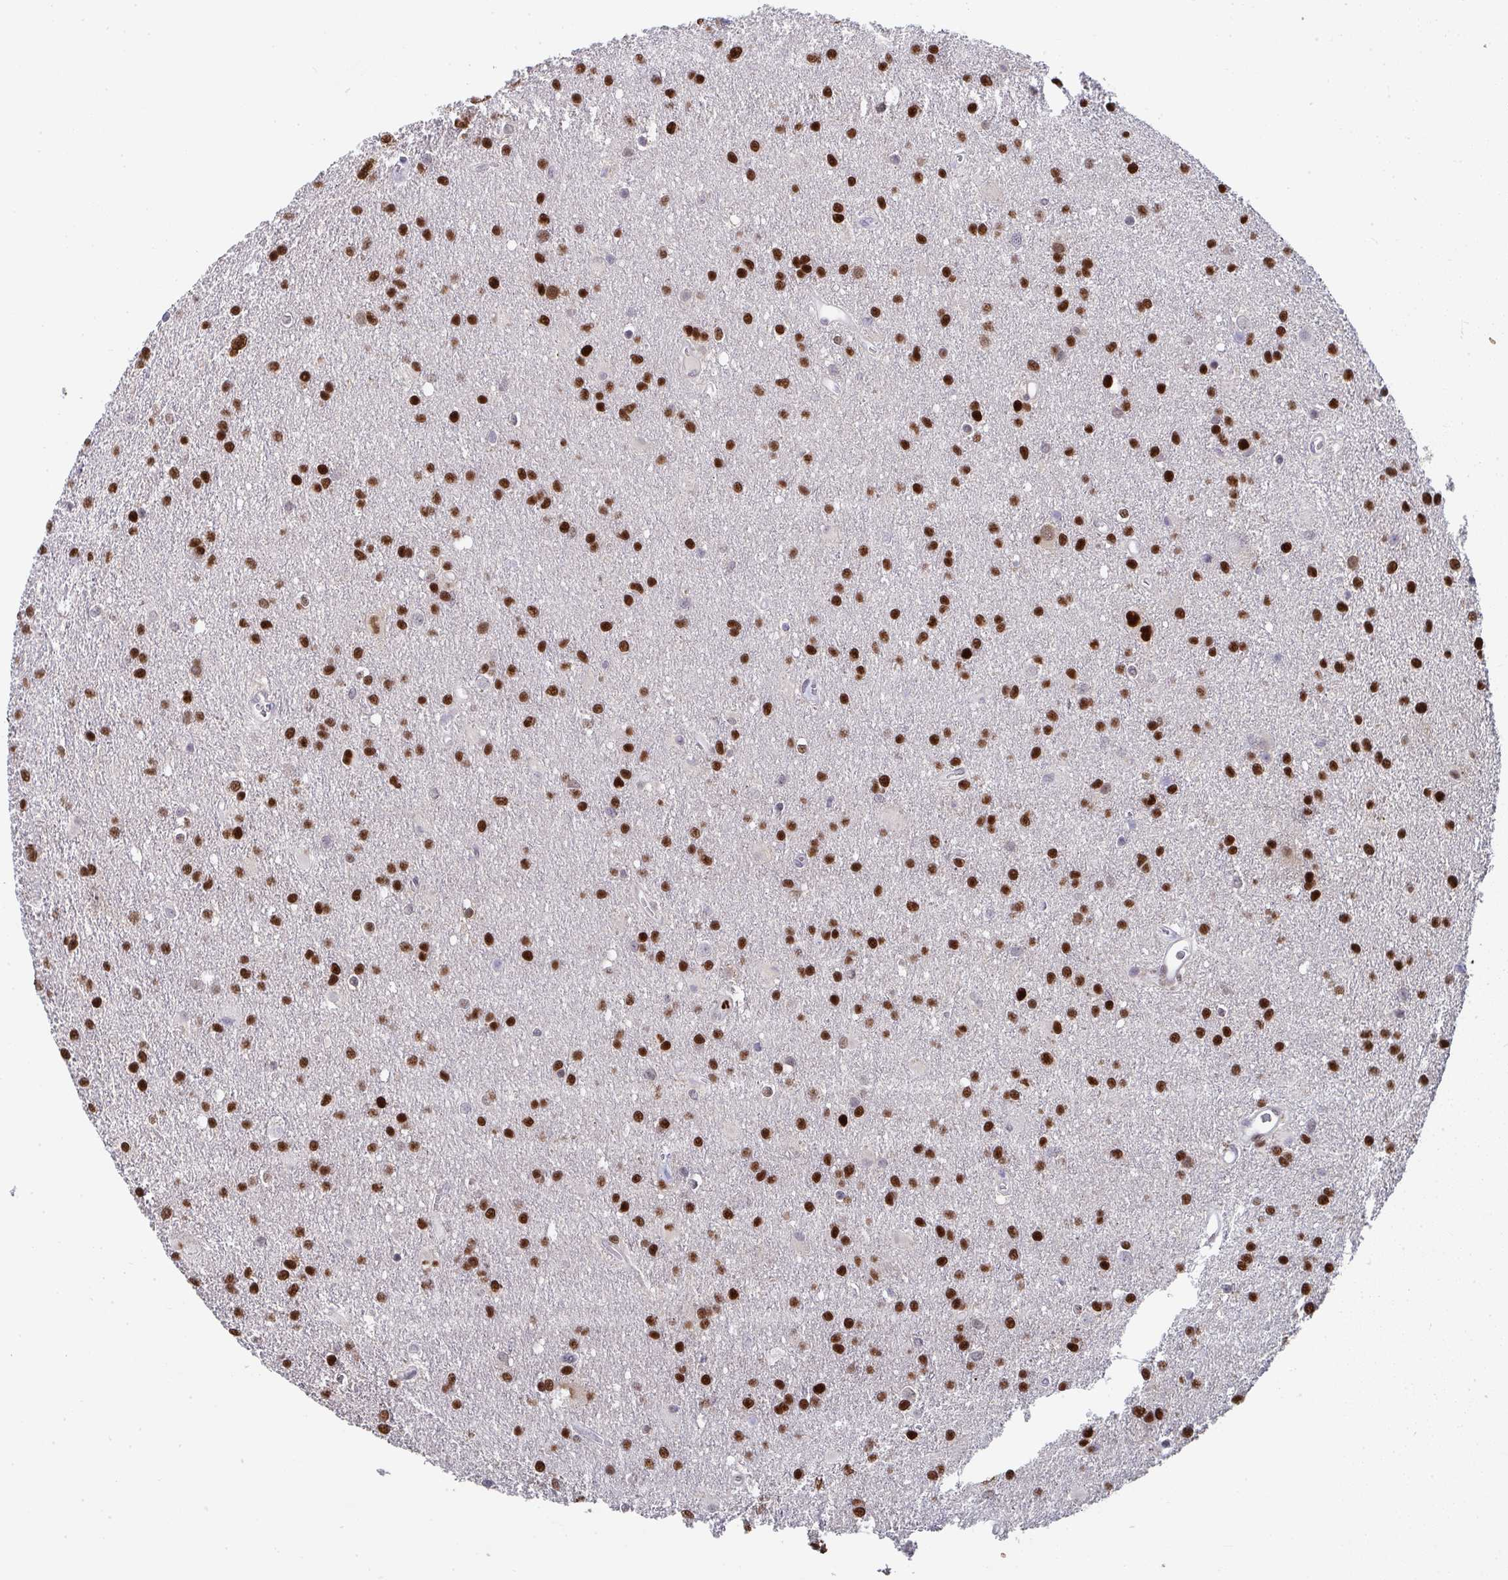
{"staining": {"intensity": "strong", "quantity": ">75%", "location": "nuclear"}, "tissue": "glioma", "cell_type": "Tumor cells", "image_type": "cancer", "snomed": [{"axis": "morphology", "description": "Glioma, malignant, Low grade"}, {"axis": "topography", "description": "Brain"}], "caption": "The micrograph reveals a brown stain indicating the presence of a protein in the nuclear of tumor cells in glioma.", "gene": "JDP2", "patient": {"sex": "male", "age": 66}}